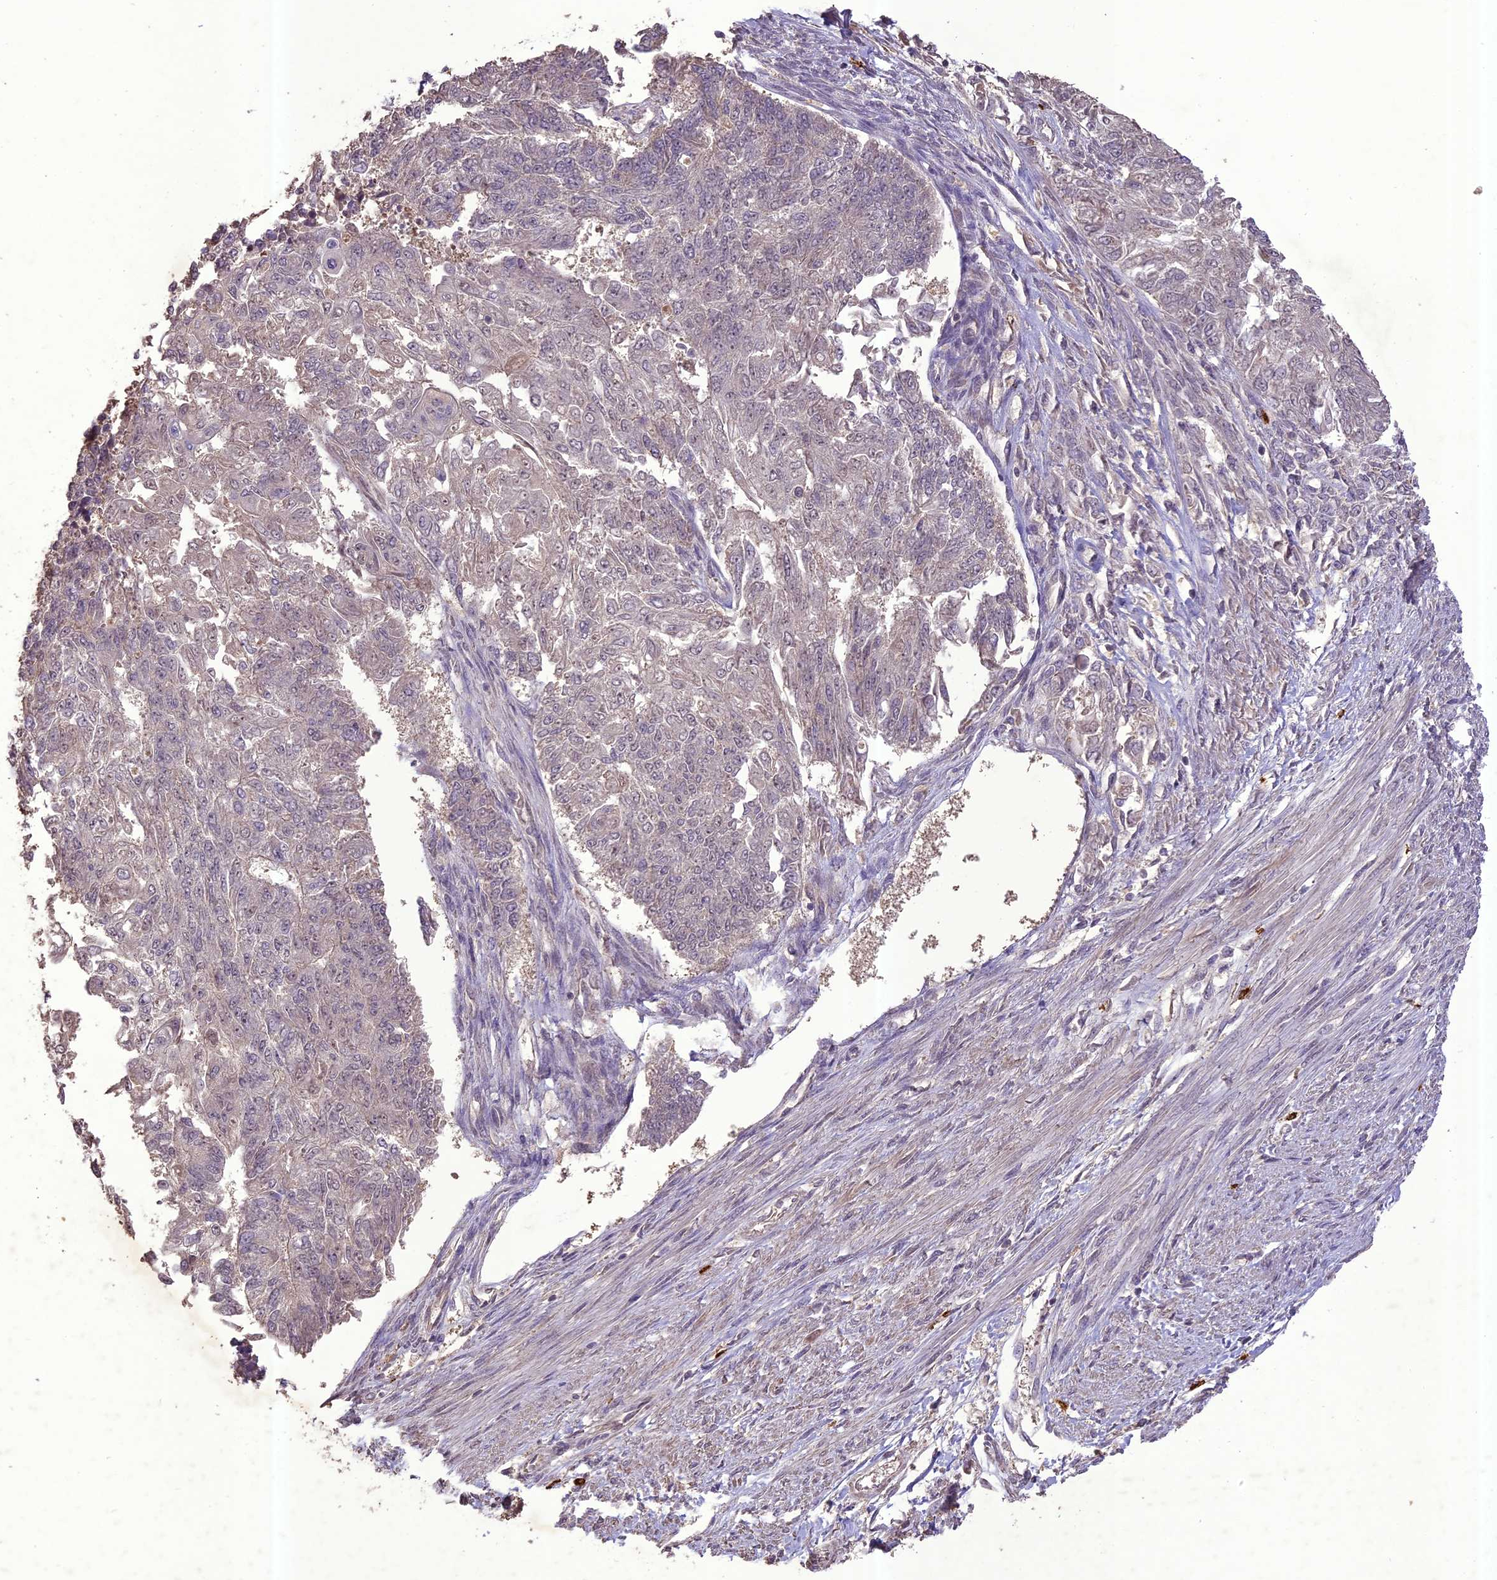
{"staining": {"intensity": "negative", "quantity": "none", "location": "none"}, "tissue": "endometrial cancer", "cell_type": "Tumor cells", "image_type": "cancer", "snomed": [{"axis": "morphology", "description": "Adenocarcinoma, NOS"}, {"axis": "topography", "description": "Endometrium"}], "caption": "Tumor cells are negative for protein expression in human endometrial cancer (adenocarcinoma).", "gene": "TIGD7", "patient": {"sex": "female", "age": 32}}